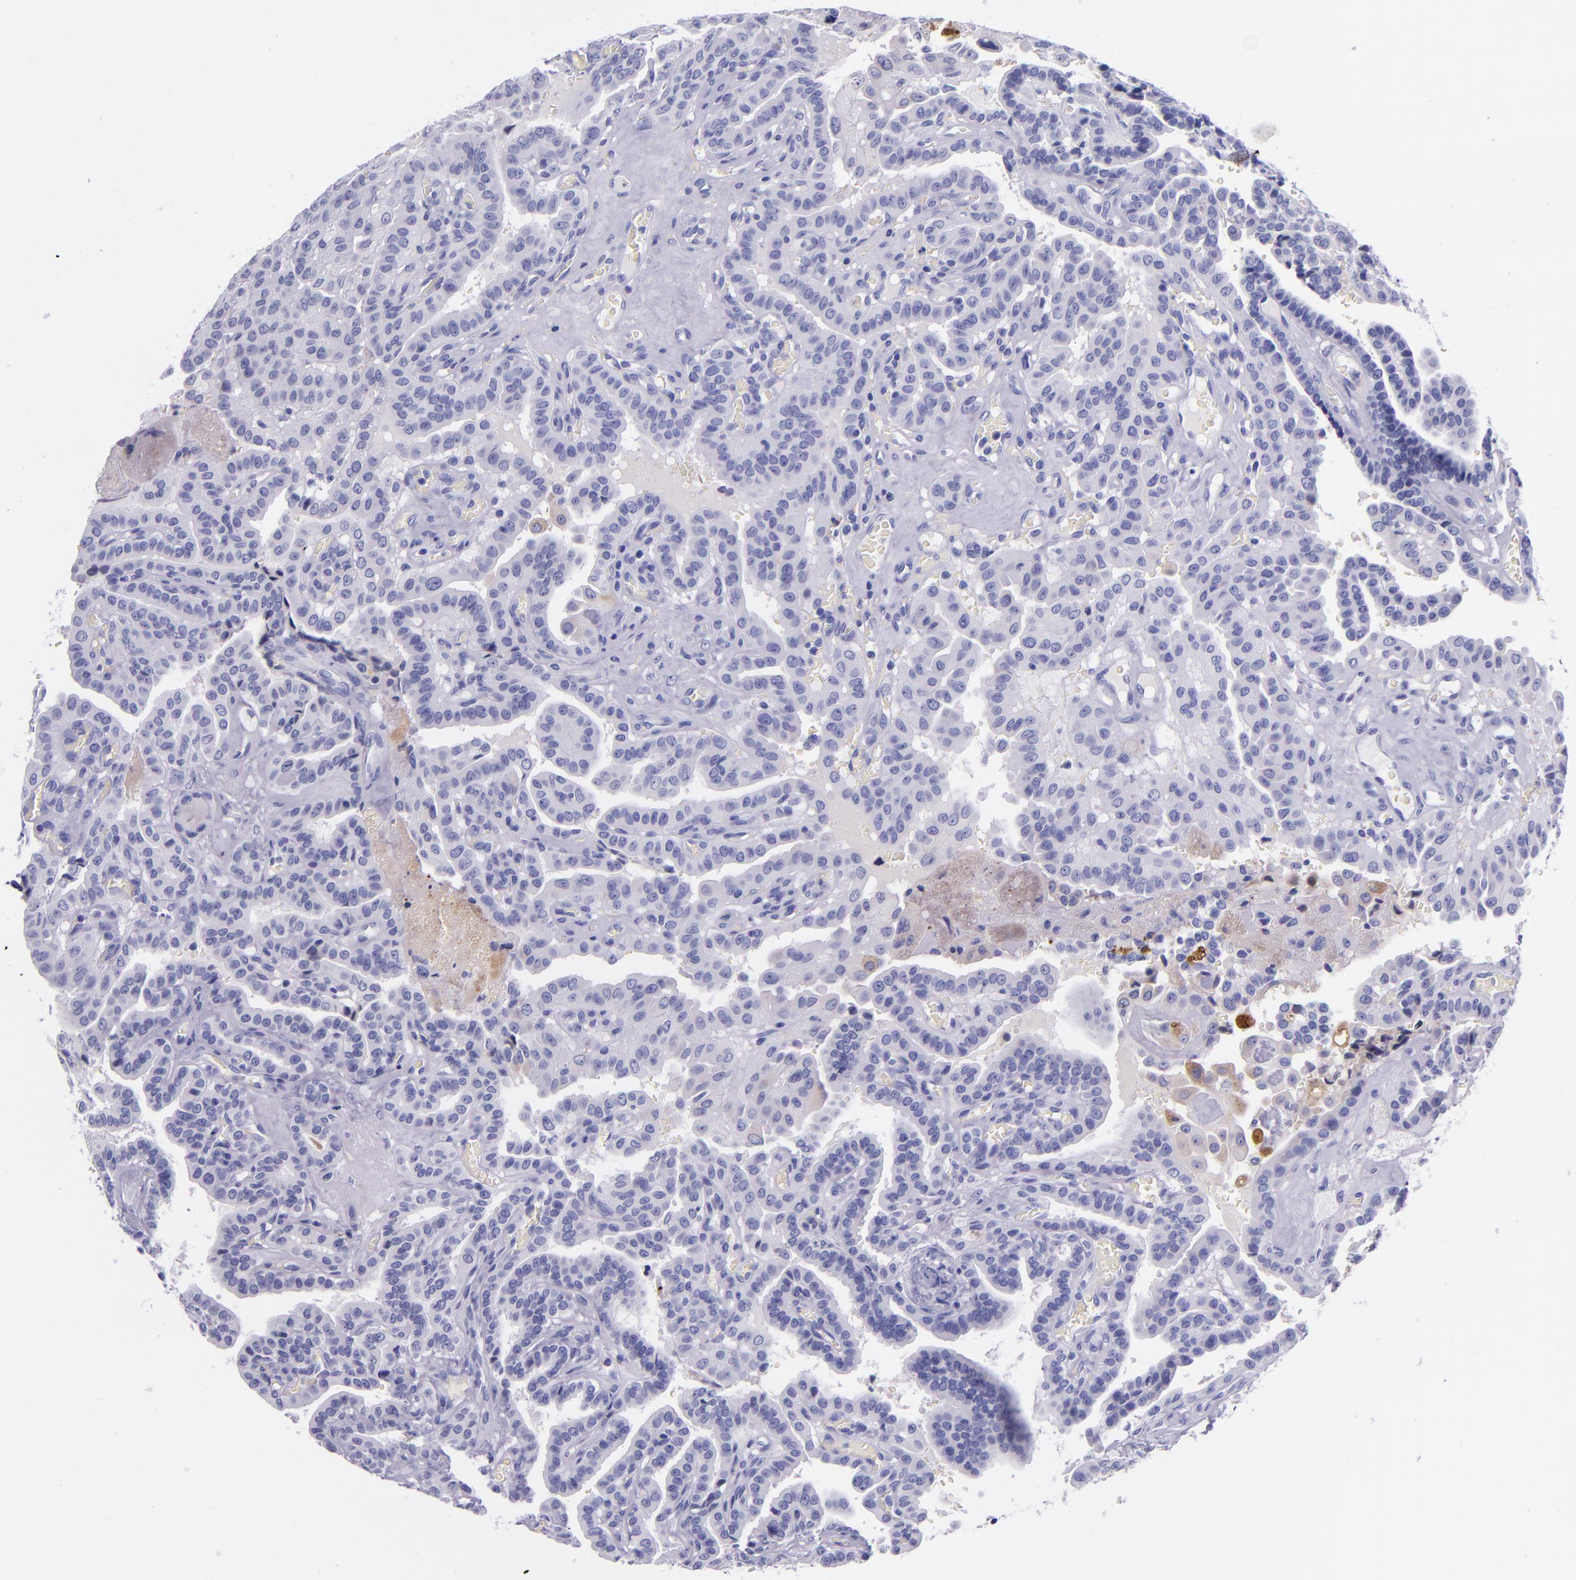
{"staining": {"intensity": "negative", "quantity": "none", "location": "none"}, "tissue": "thyroid cancer", "cell_type": "Tumor cells", "image_type": "cancer", "snomed": [{"axis": "morphology", "description": "Papillary adenocarcinoma, NOS"}, {"axis": "topography", "description": "Thyroid gland"}], "caption": "Tumor cells are negative for protein expression in human papillary adenocarcinoma (thyroid).", "gene": "SLPI", "patient": {"sex": "male", "age": 87}}